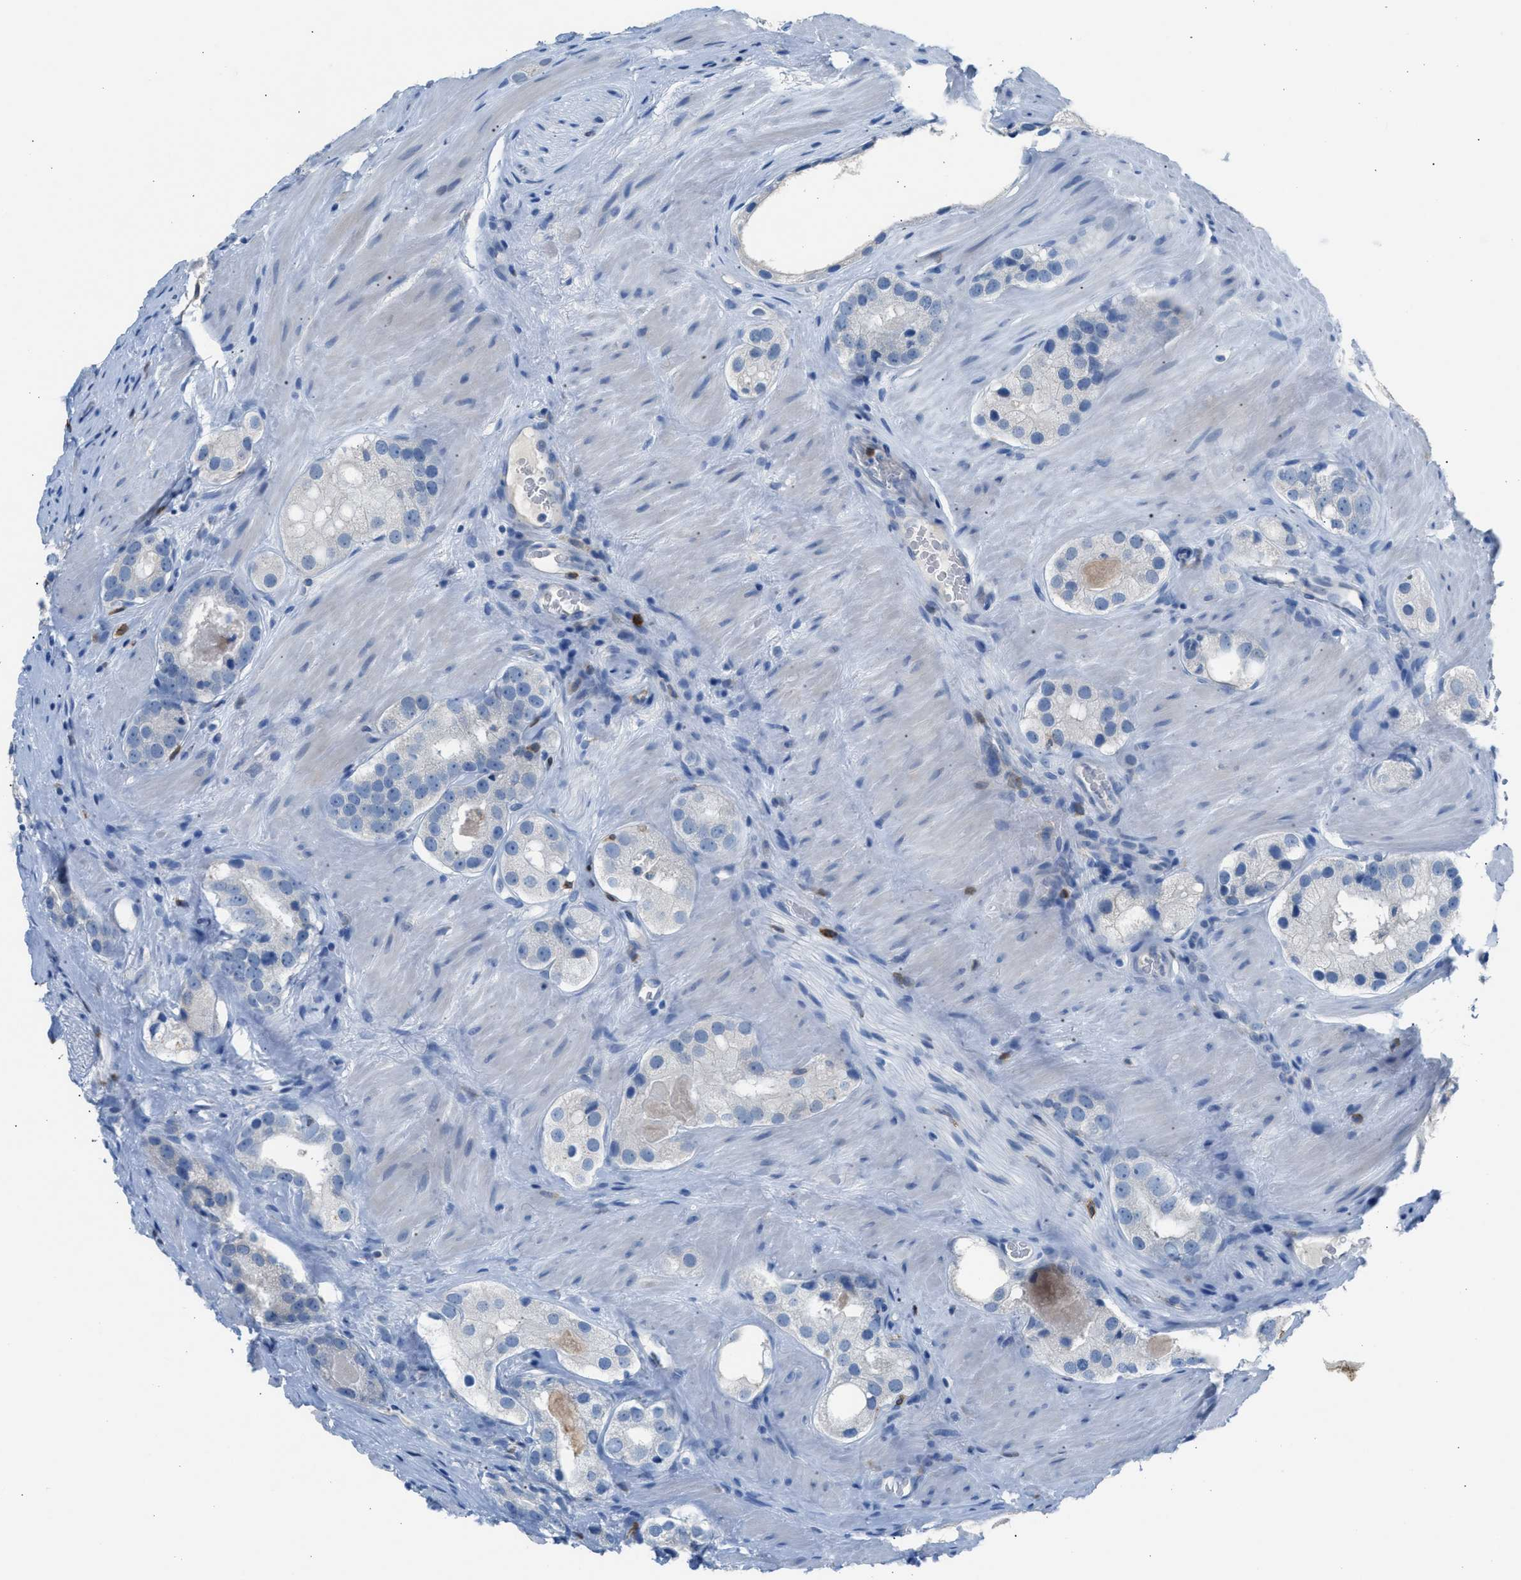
{"staining": {"intensity": "negative", "quantity": "none", "location": "none"}, "tissue": "prostate cancer", "cell_type": "Tumor cells", "image_type": "cancer", "snomed": [{"axis": "morphology", "description": "Adenocarcinoma, High grade"}, {"axis": "topography", "description": "Prostate"}], "caption": "This is a histopathology image of immunohistochemistry (IHC) staining of prostate adenocarcinoma (high-grade), which shows no expression in tumor cells. (Brightfield microscopy of DAB (3,3'-diaminobenzidine) IHC at high magnification).", "gene": "CLEC10A", "patient": {"sex": "male", "age": 63}}